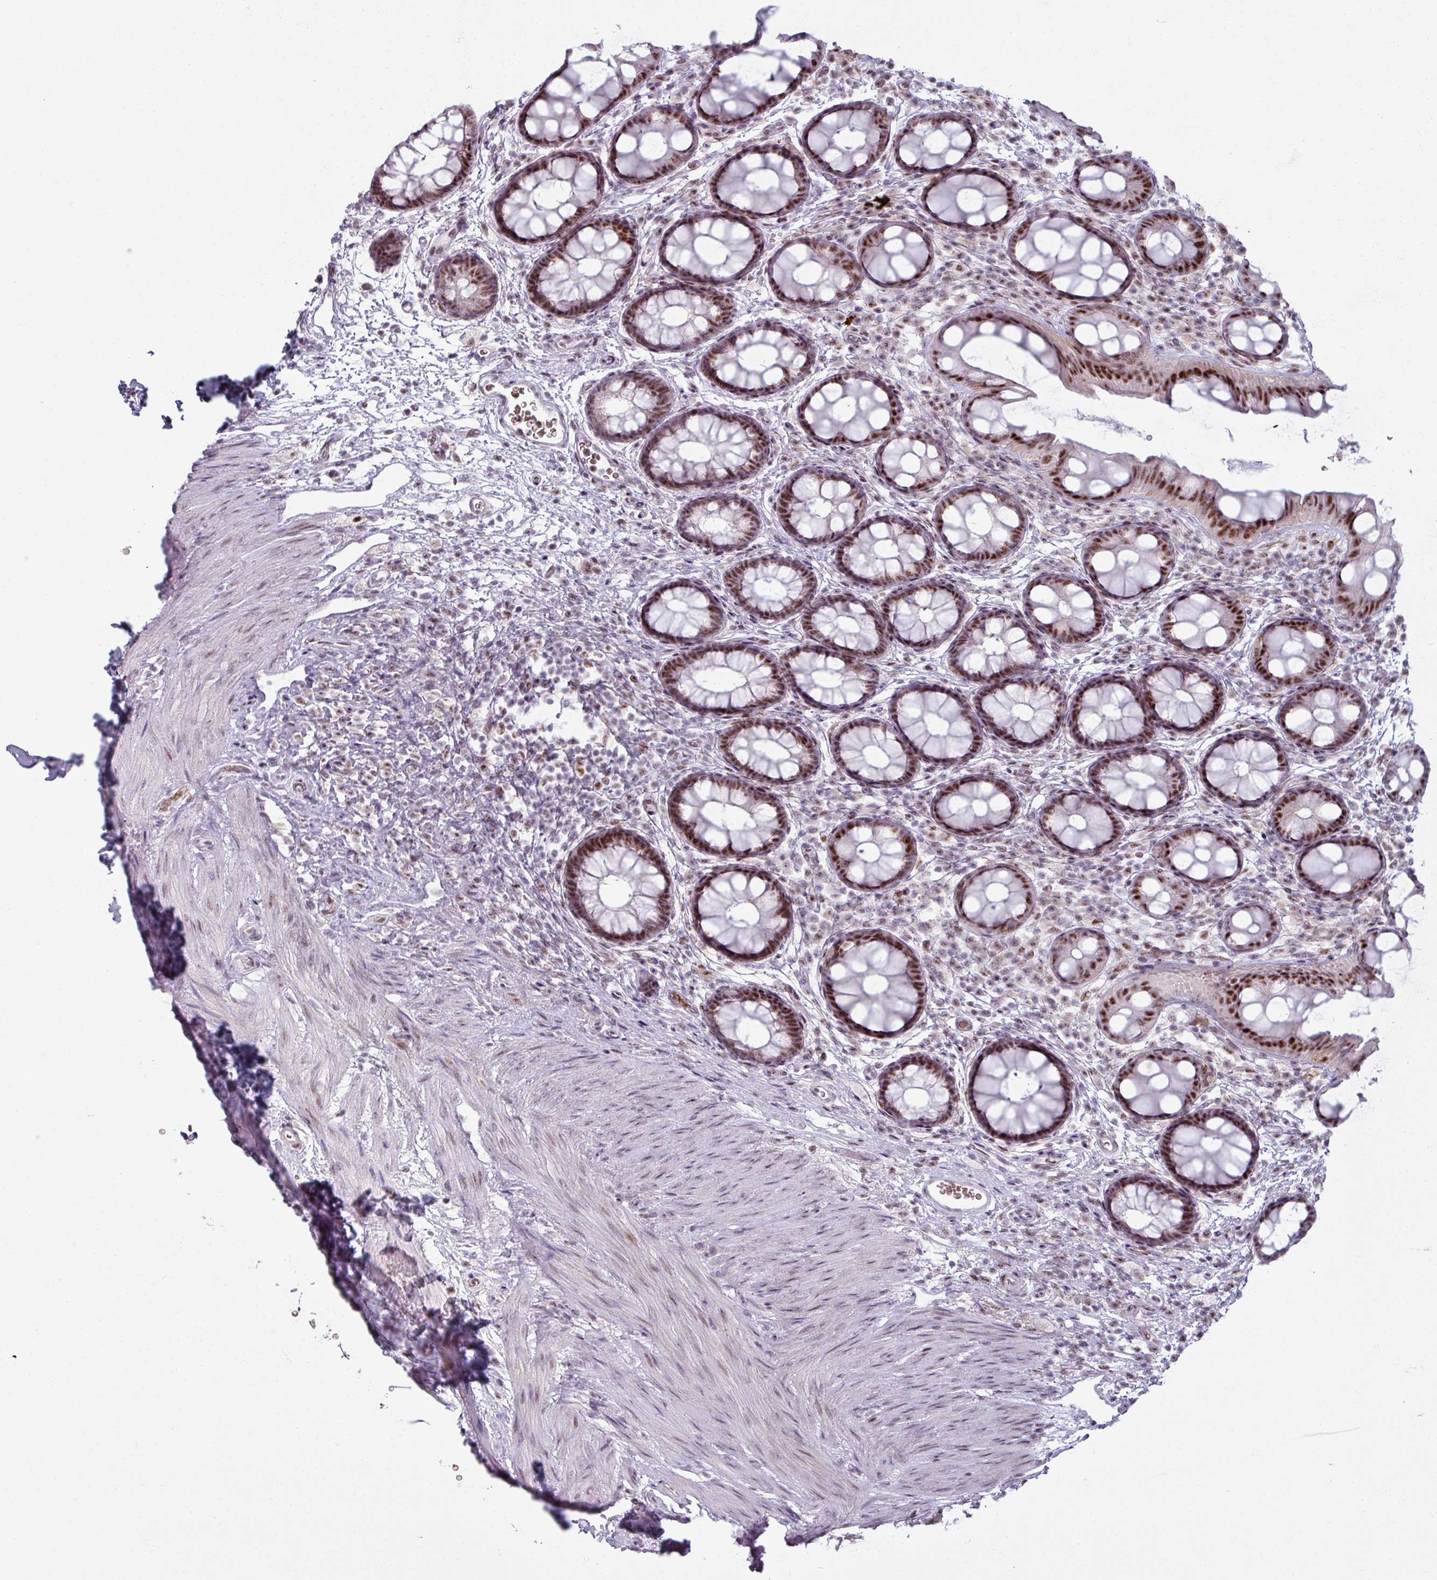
{"staining": {"intensity": "strong", "quantity": ">75%", "location": "nuclear"}, "tissue": "rectum", "cell_type": "Glandular cells", "image_type": "normal", "snomed": [{"axis": "morphology", "description": "Normal tissue, NOS"}, {"axis": "topography", "description": "Rectum"}, {"axis": "topography", "description": "Peripheral nerve tissue"}], "caption": "Protein expression by immunohistochemistry (IHC) shows strong nuclear expression in about >75% of glandular cells in unremarkable rectum.", "gene": "NCOR1", "patient": {"sex": "female", "age": 69}}